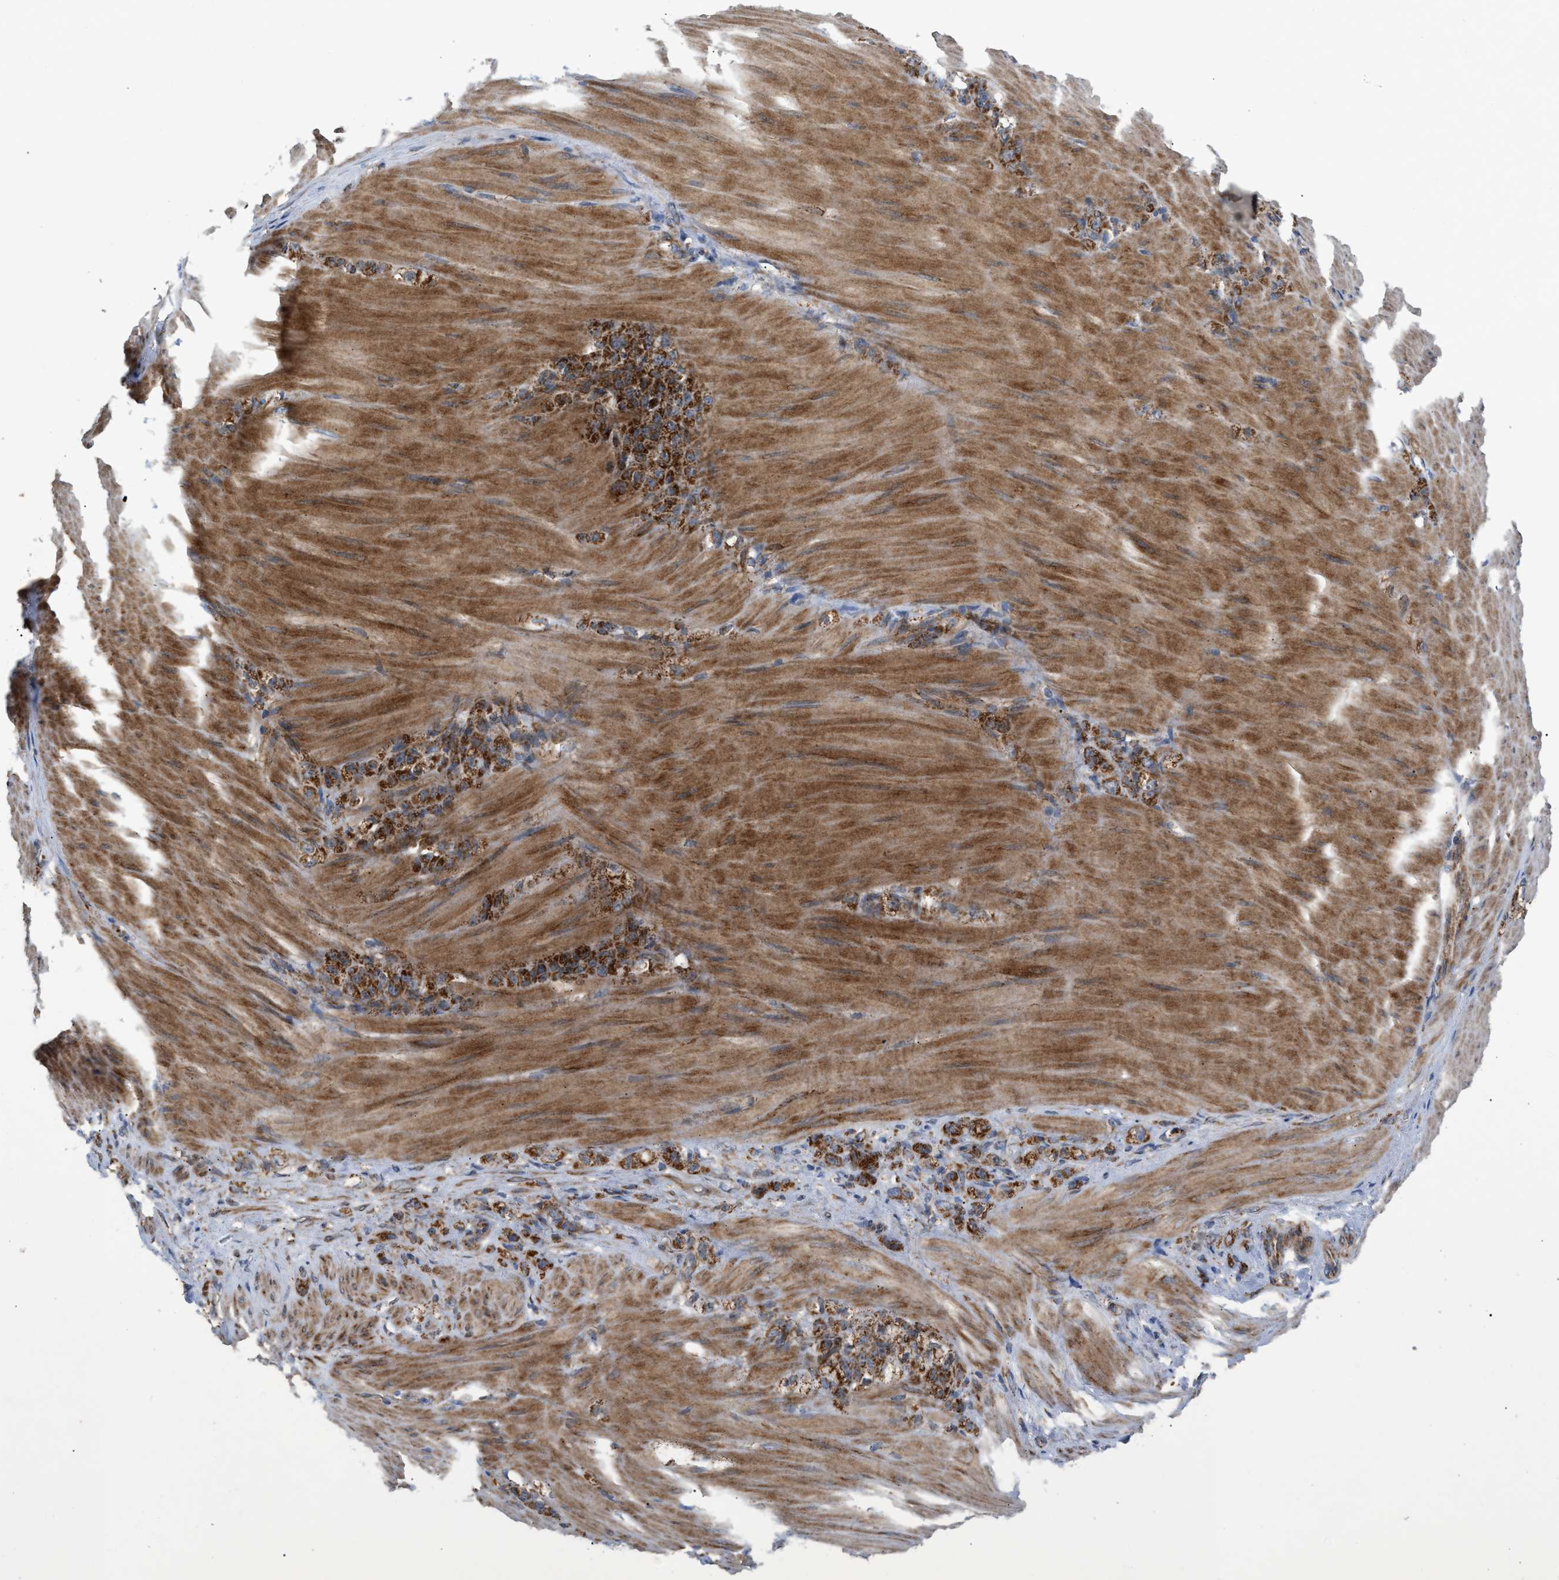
{"staining": {"intensity": "strong", "quantity": ">75%", "location": "cytoplasmic/membranous"}, "tissue": "stomach cancer", "cell_type": "Tumor cells", "image_type": "cancer", "snomed": [{"axis": "morphology", "description": "Normal tissue, NOS"}, {"axis": "morphology", "description": "Adenocarcinoma, NOS"}, {"axis": "topography", "description": "Stomach"}], "caption": "This photomicrograph demonstrates IHC staining of human stomach cancer (adenocarcinoma), with high strong cytoplasmic/membranous expression in about >75% of tumor cells.", "gene": "TACO1", "patient": {"sex": "male", "age": 82}}